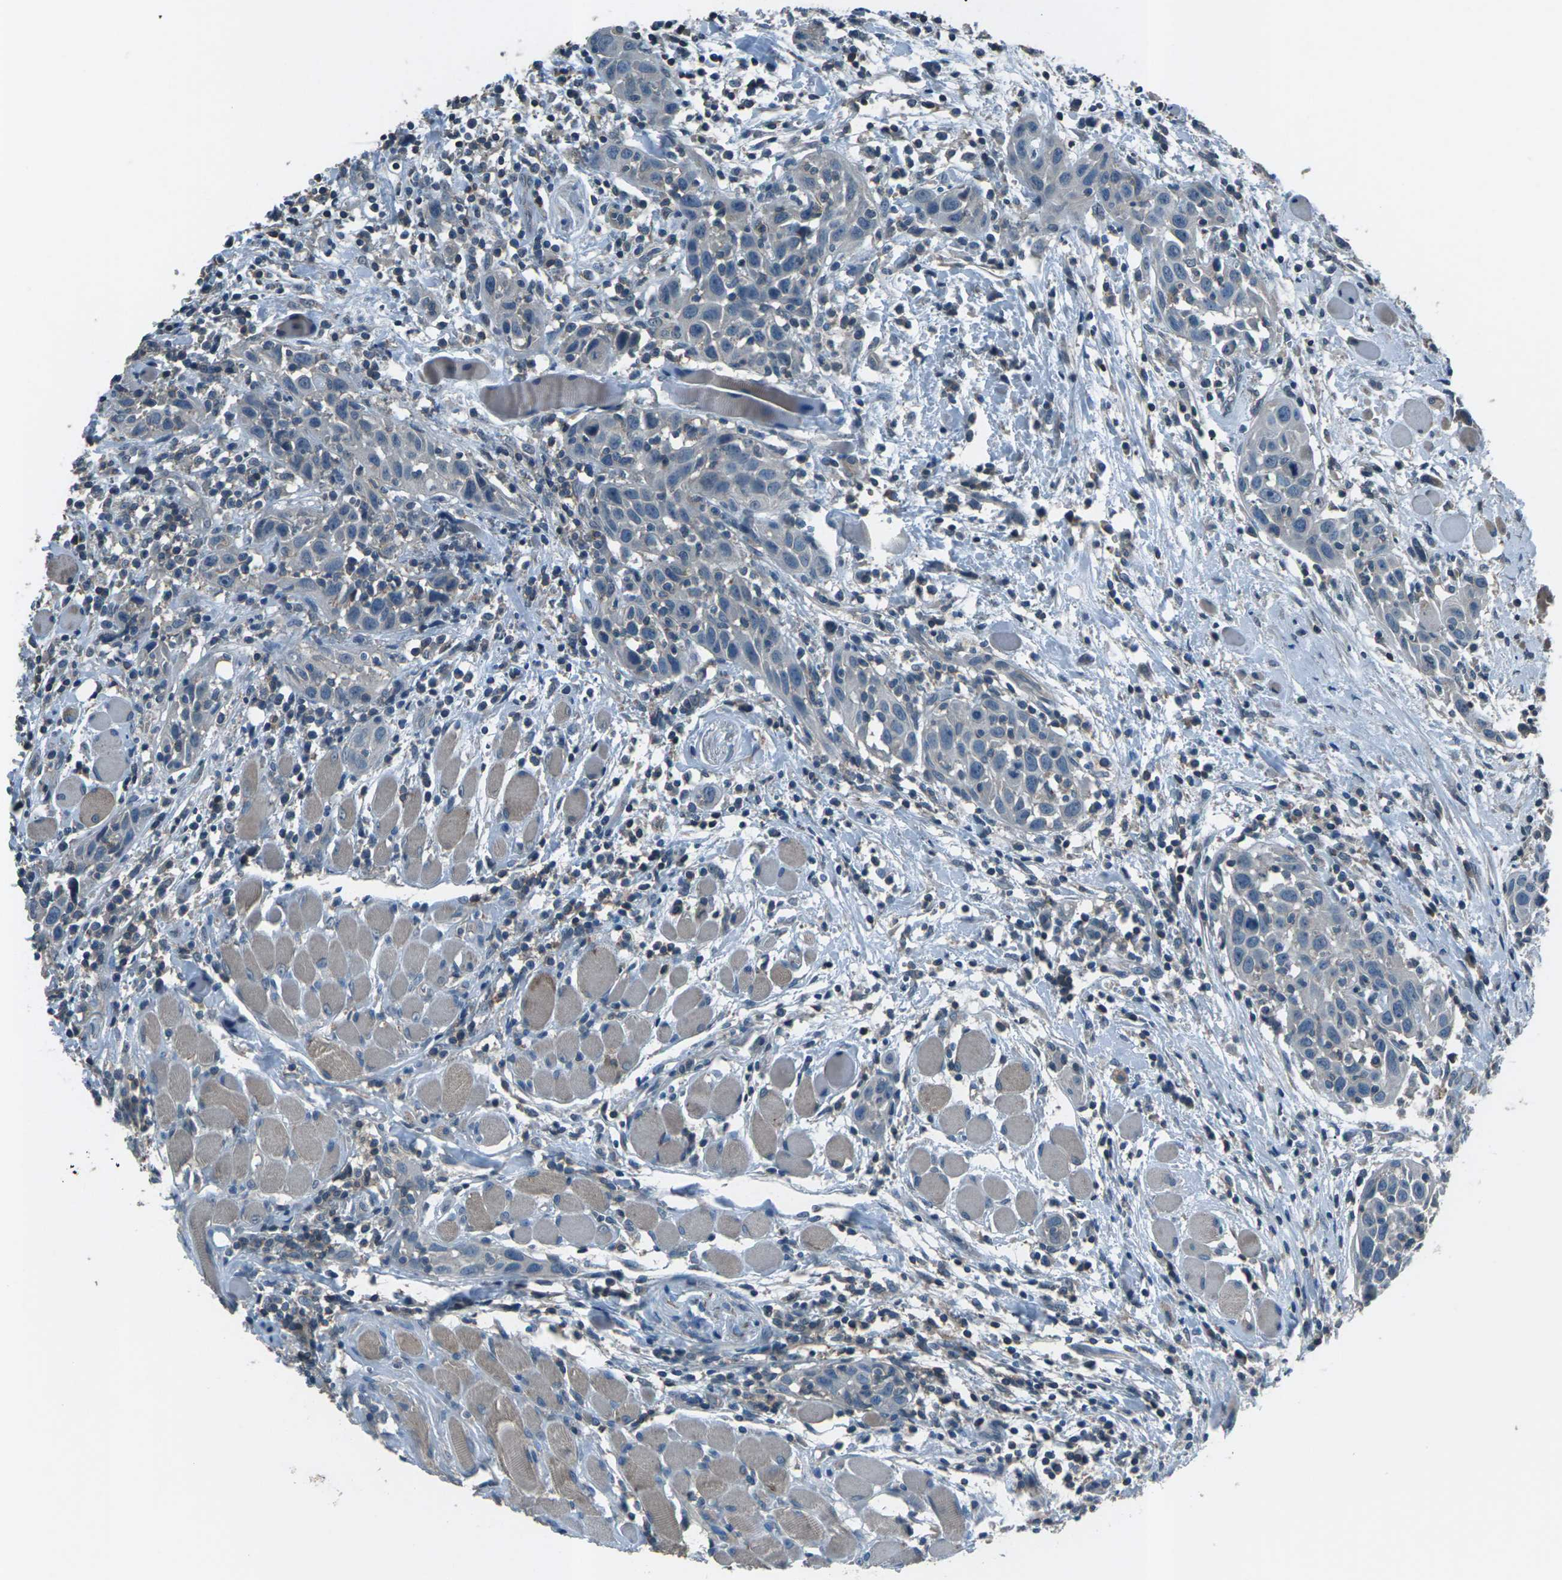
{"staining": {"intensity": "negative", "quantity": "none", "location": "none"}, "tissue": "head and neck cancer", "cell_type": "Tumor cells", "image_type": "cancer", "snomed": [{"axis": "morphology", "description": "Squamous cell carcinoma, NOS"}, {"axis": "topography", "description": "Oral tissue"}, {"axis": "topography", "description": "Head-Neck"}], "caption": "A histopathology image of head and neck cancer stained for a protein displays no brown staining in tumor cells.", "gene": "CMTM4", "patient": {"sex": "female", "age": 50}}